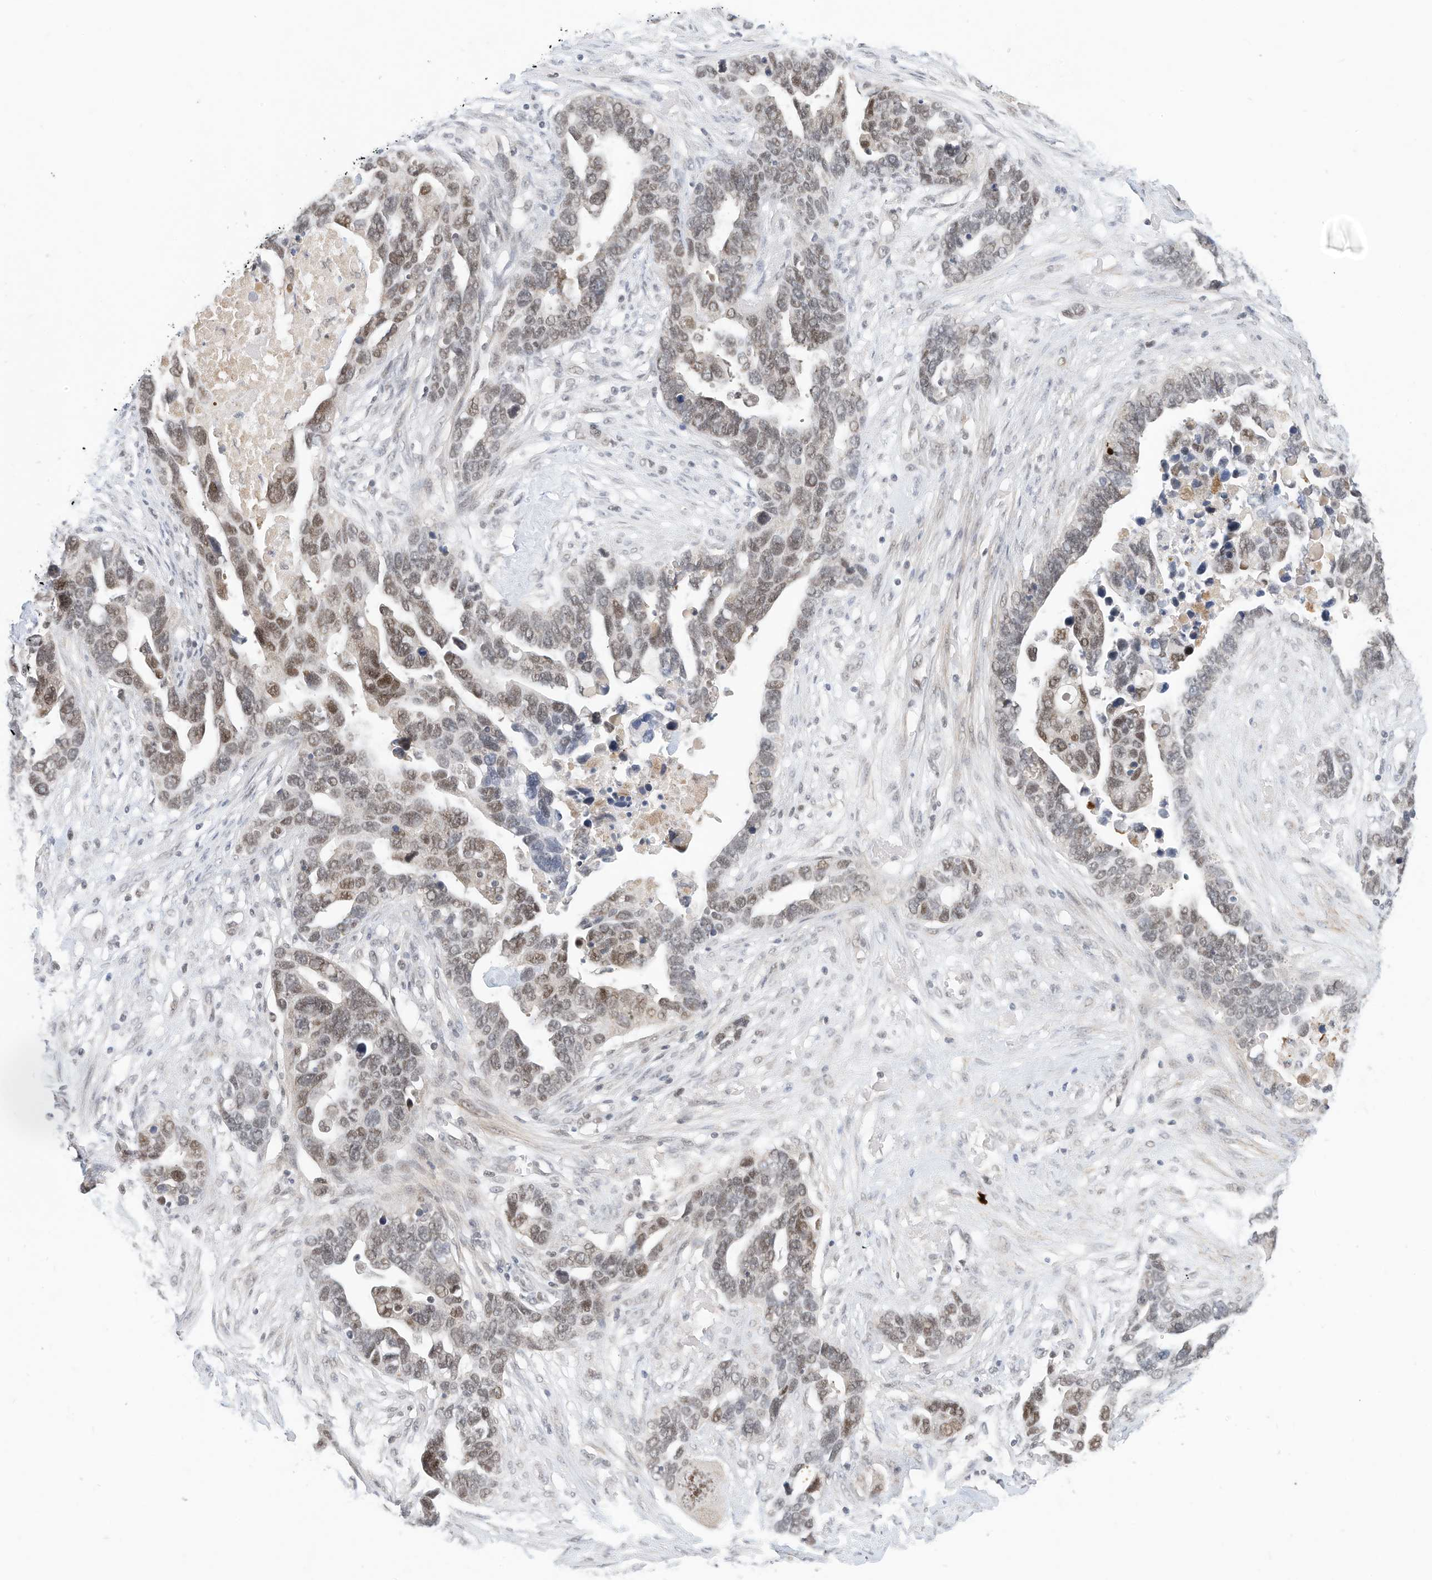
{"staining": {"intensity": "moderate", "quantity": ">75%", "location": "nuclear"}, "tissue": "ovarian cancer", "cell_type": "Tumor cells", "image_type": "cancer", "snomed": [{"axis": "morphology", "description": "Cystadenocarcinoma, serous, NOS"}, {"axis": "topography", "description": "Ovary"}], "caption": "This image shows immunohistochemistry staining of human ovarian cancer, with medium moderate nuclear staining in about >75% of tumor cells.", "gene": "OGT", "patient": {"sex": "female", "age": 54}}